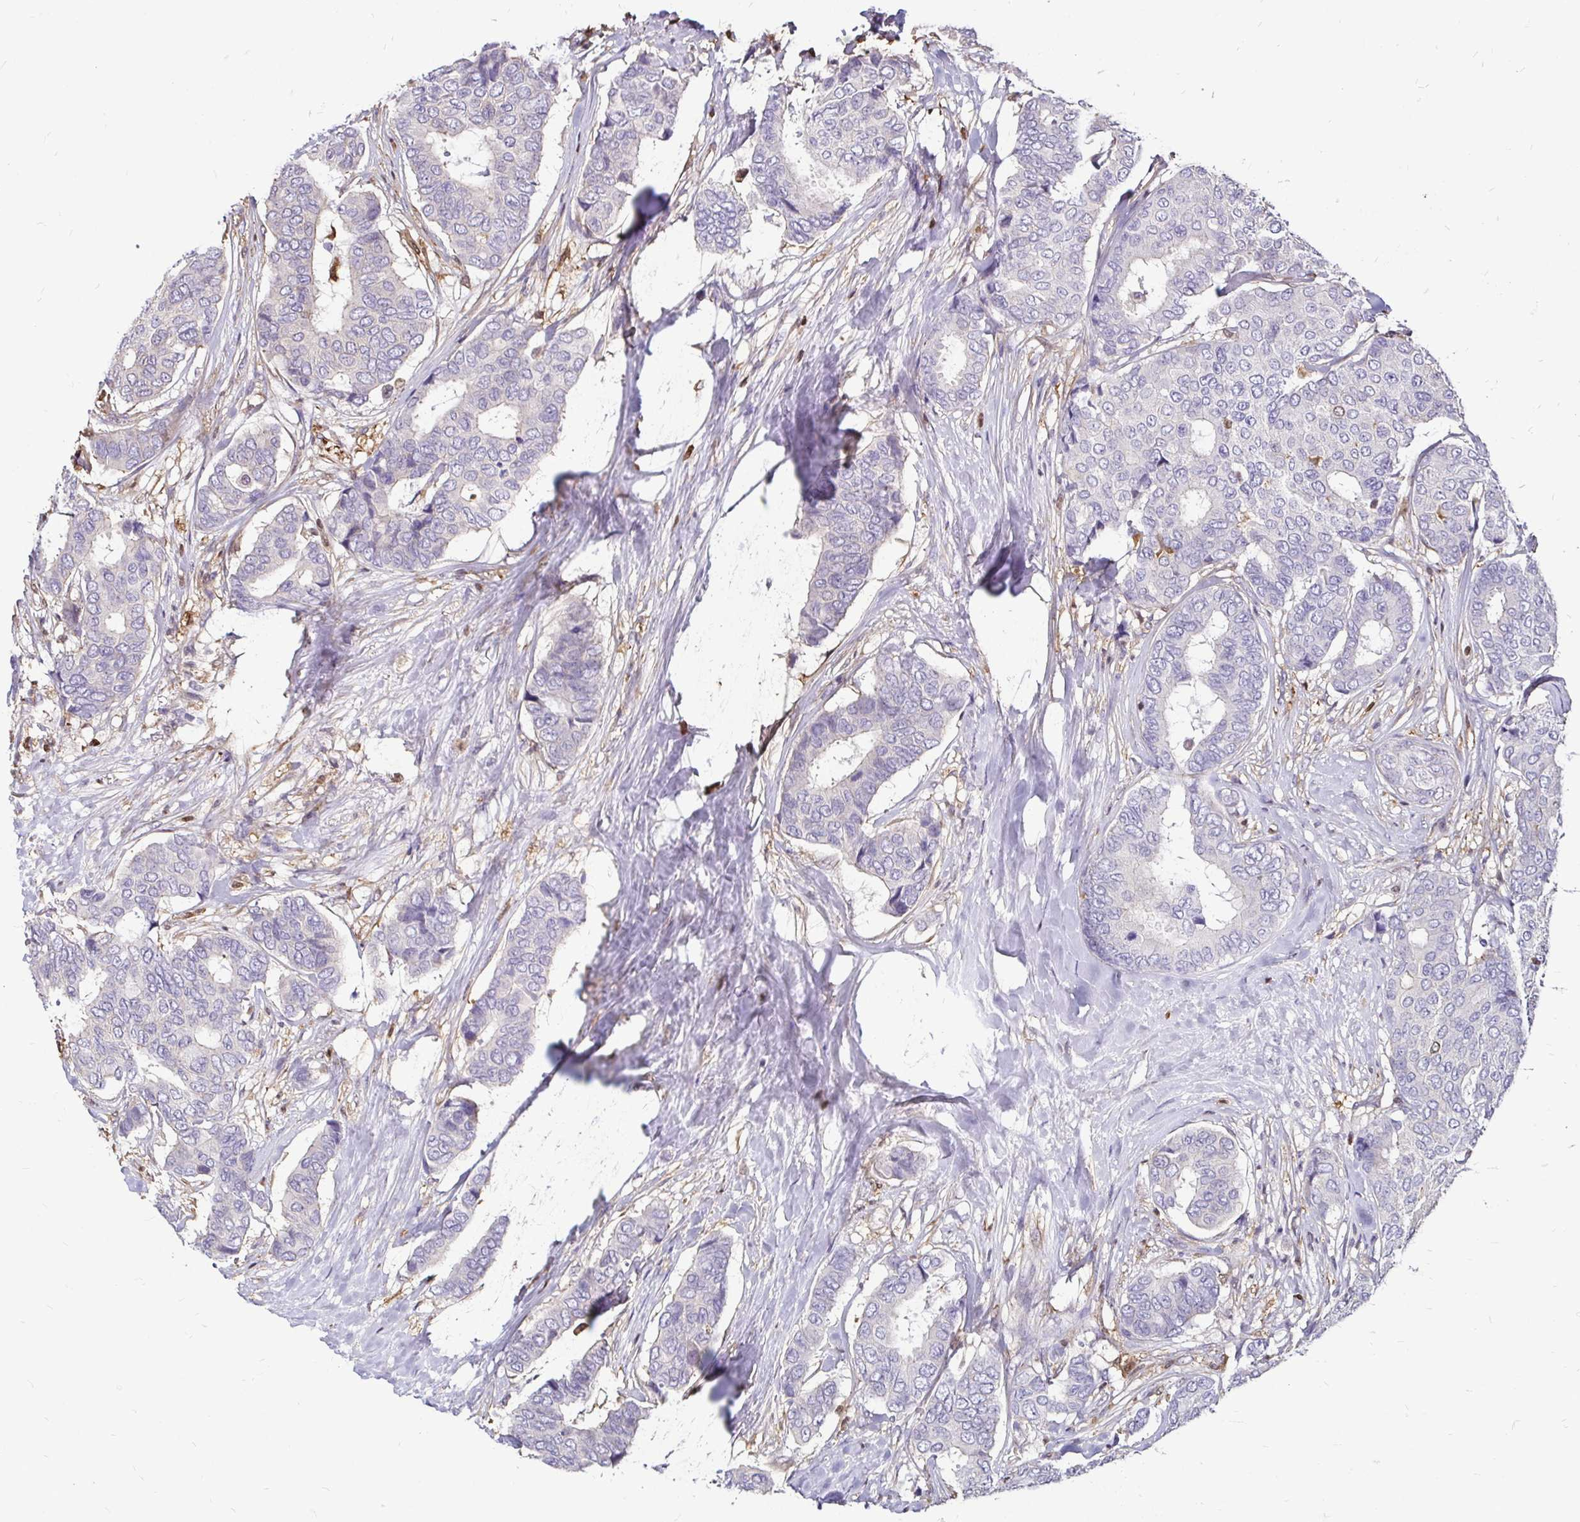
{"staining": {"intensity": "negative", "quantity": "none", "location": "none"}, "tissue": "breast cancer", "cell_type": "Tumor cells", "image_type": "cancer", "snomed": [{"axis": "morphology", "description": "Duct carcinoma"}, {"axis": "topography", "description": "Breast"}], "caption": "A high-resolution image shows immunohistochemistry (IHC) staining of breast cancer (invasive ductal carcinoma), which displays no significant expression in tumor cells.", "gene": "ZFP1", "patient": {"sex": "female", "age": 75}}